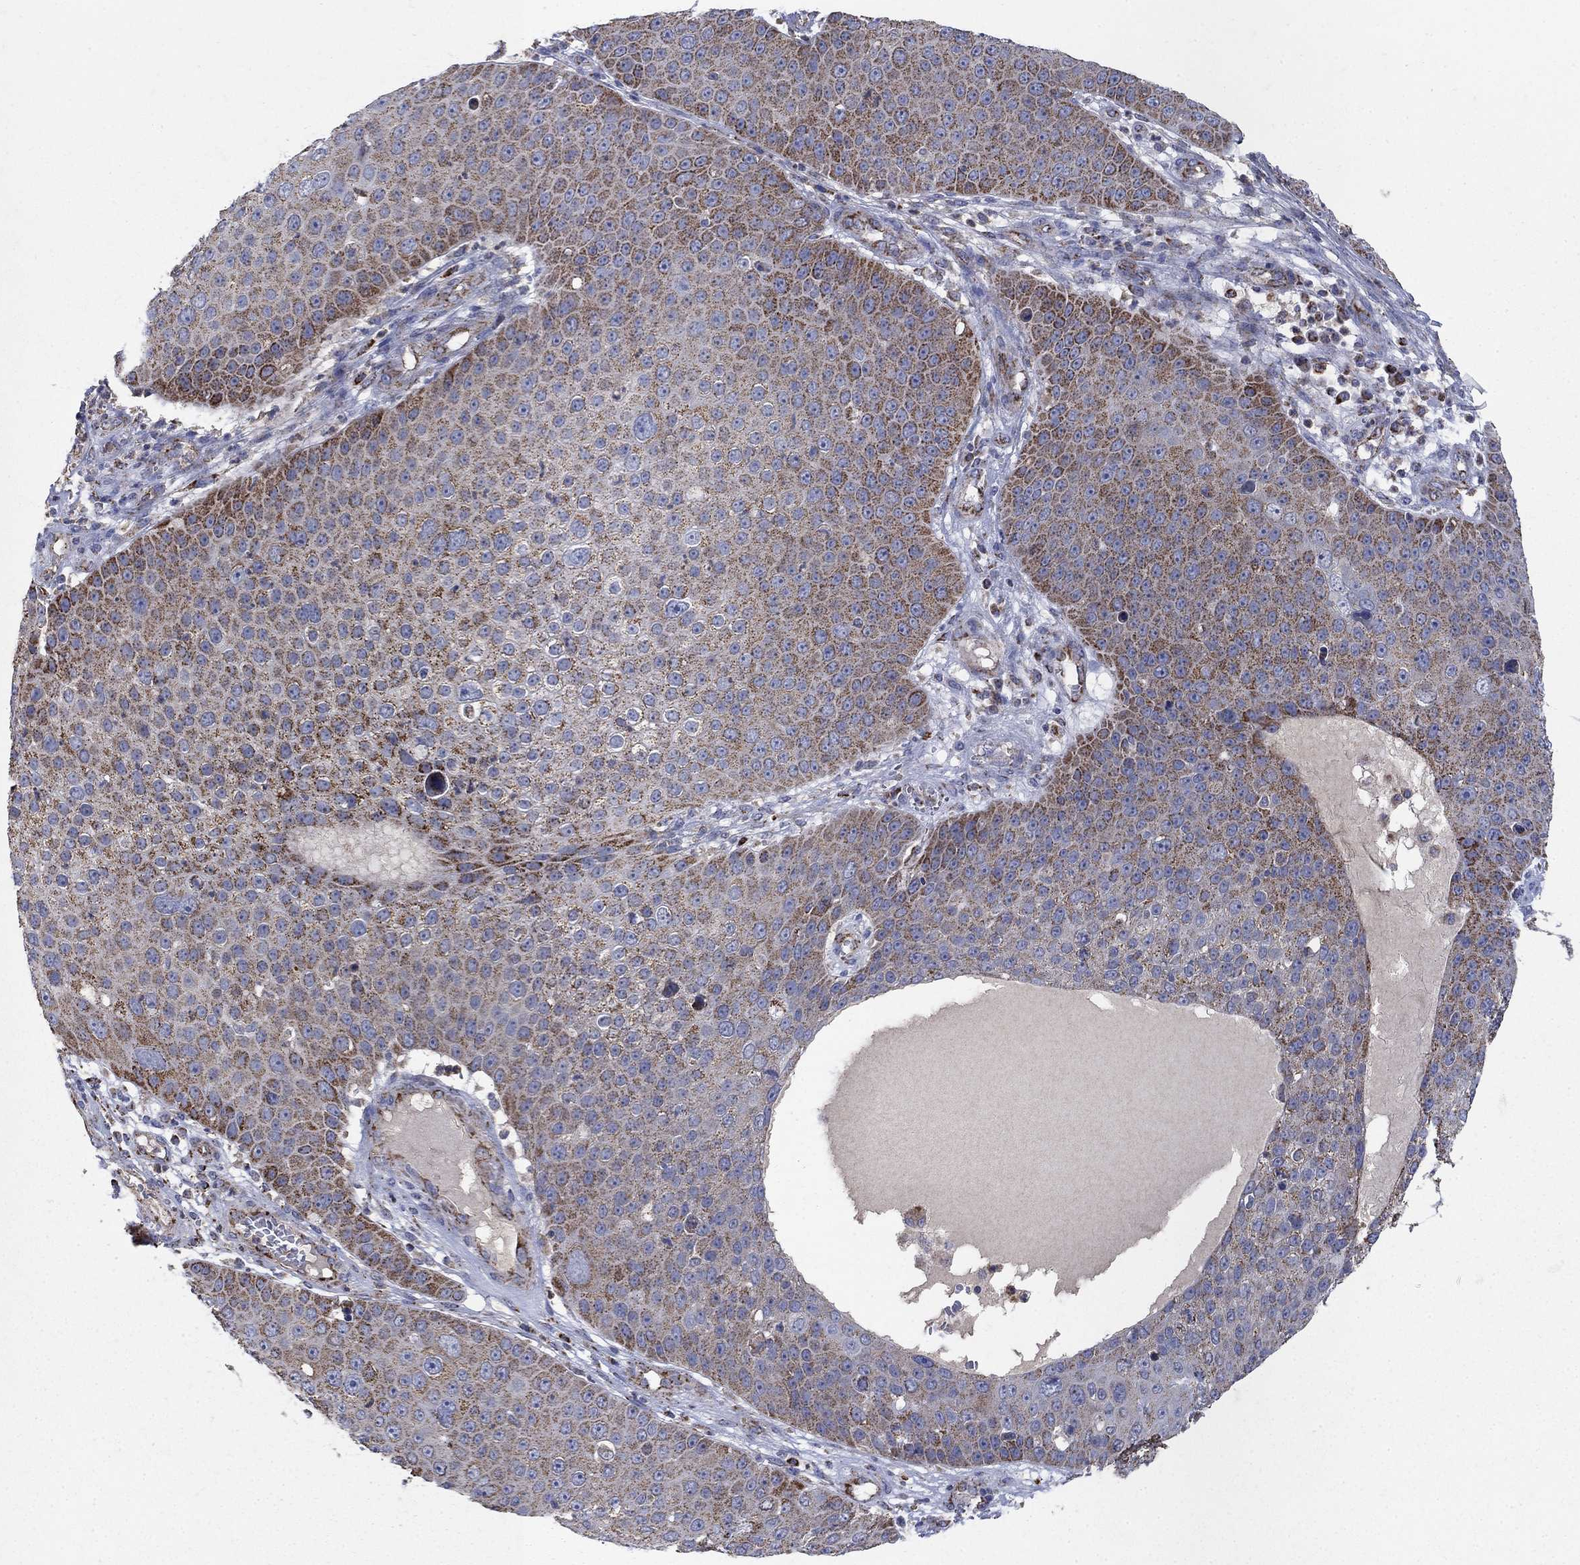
{"staining": {"intensity": "strong", "quantity": "<25%", "location": "cytoplasmic/membranous"}, "tissue": "skin cancer", "cell_type": "Tumor cells", "image_type": "cancer", "snomed": [{"axis": "morphology", "description": "Squamous cell carcinoma, NOS"}, {"axis": "topography", "description": "Skin"}], "caption": "Squamous cell carcinoma (skin) was stained to show a protein in brown. There is medium levels of strong cytoplasmic/membranous staining in approximately <25% of tumor cells. (Stains: DAB in brown, nuclei in blue, Microscopy: brightfield microscopy at high magnification).", "gene": "PNPLA2", "patient": {"sex": "male", "age": 71}}